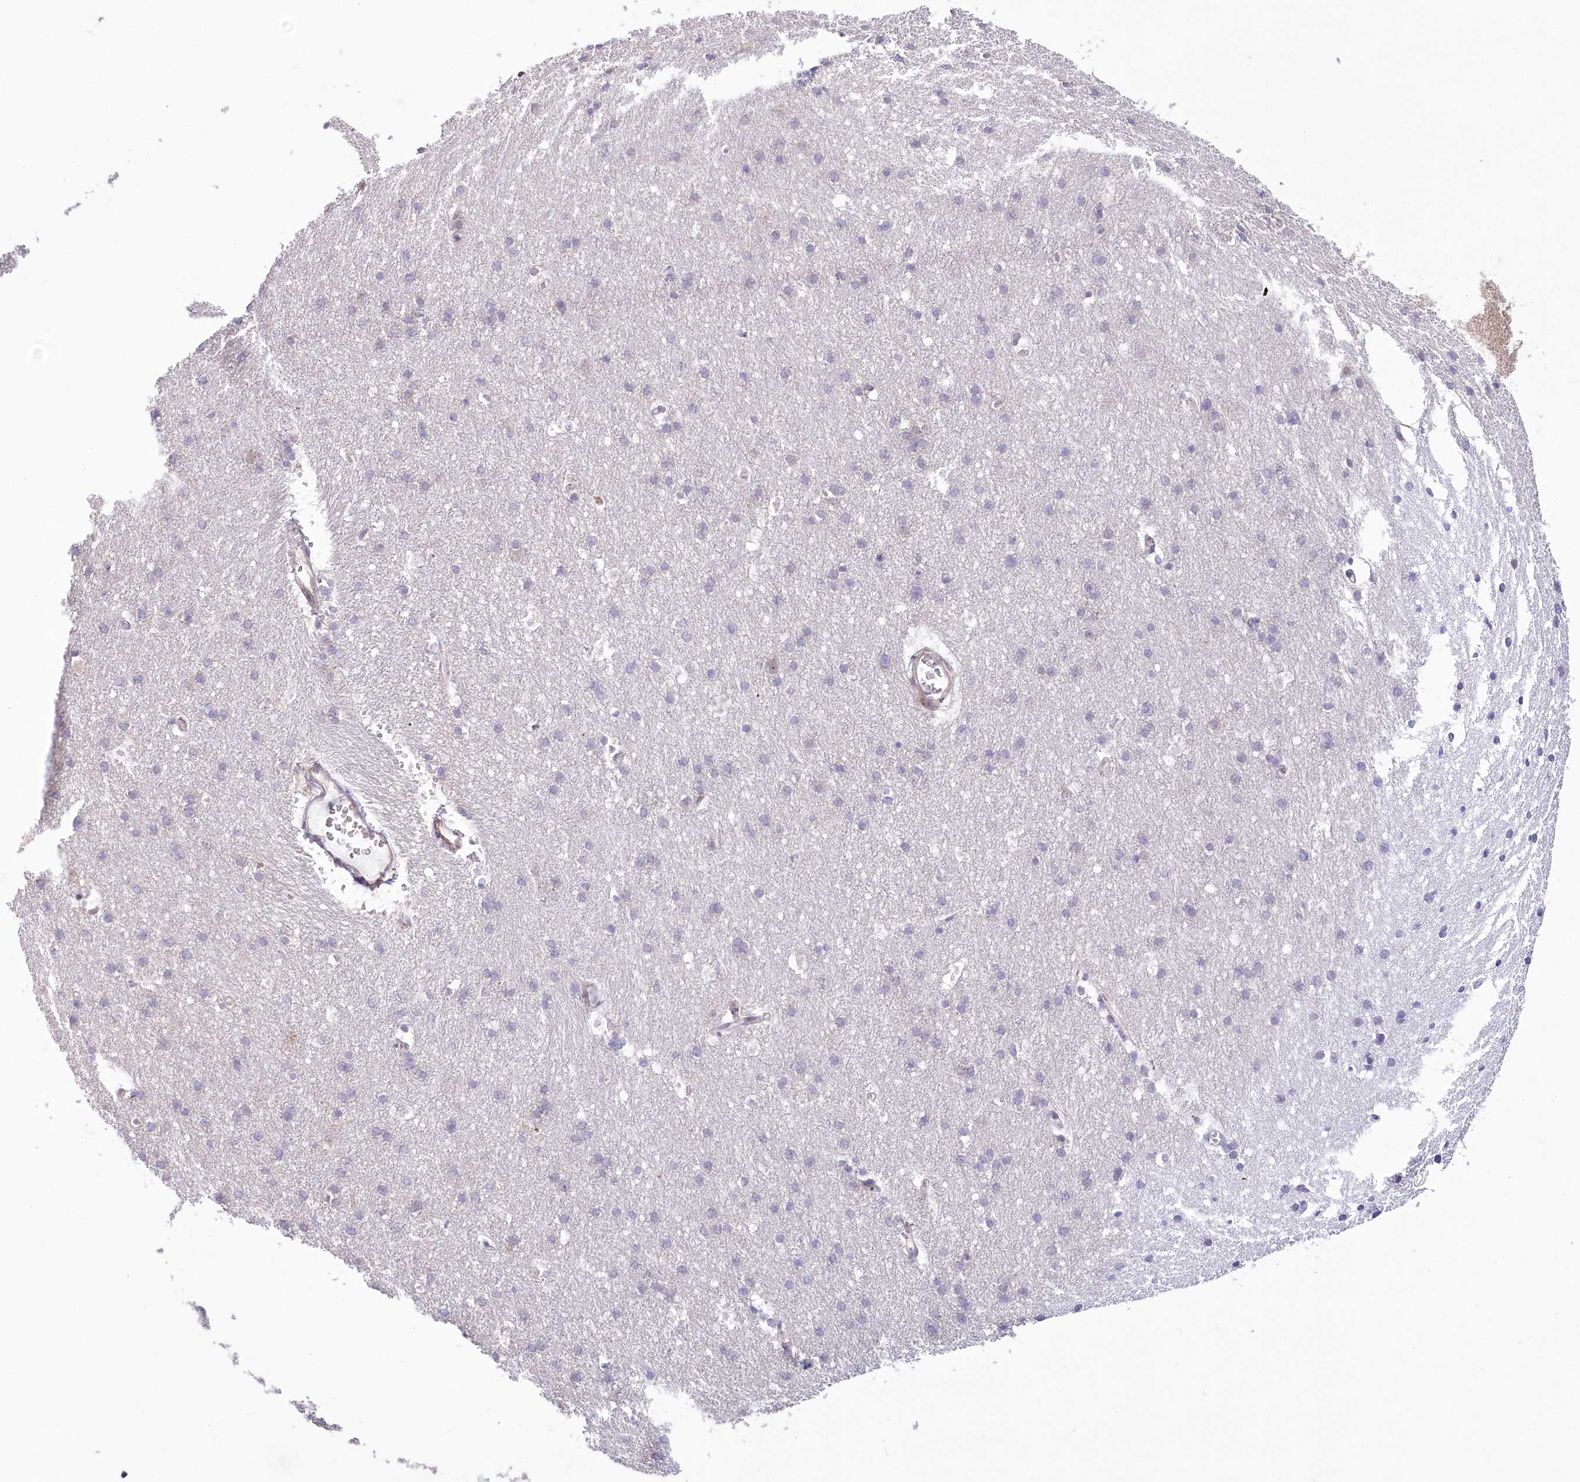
{"staining": {"intensity": "moderate", "quantity": "25%-75%", "location": "cytoplasmic/membranous"}, "tissue": "cerebral cortex", "cell_type": "Endothelial cells", "image_type": "normal", "snomed": [{"axis": "morphology", "description": "Normal tissue, NOS"}, {"axis": "topography", "description": "Cerebral cortex"}], "caption": "A medium amount of moderate cytoplasmic/membranous expression is appreciated in approximately 25%-75% of endothelial cells in normal cerebral cortex.", "gene": "MTG1", "patient": {"sex": "male", "age": 54}}